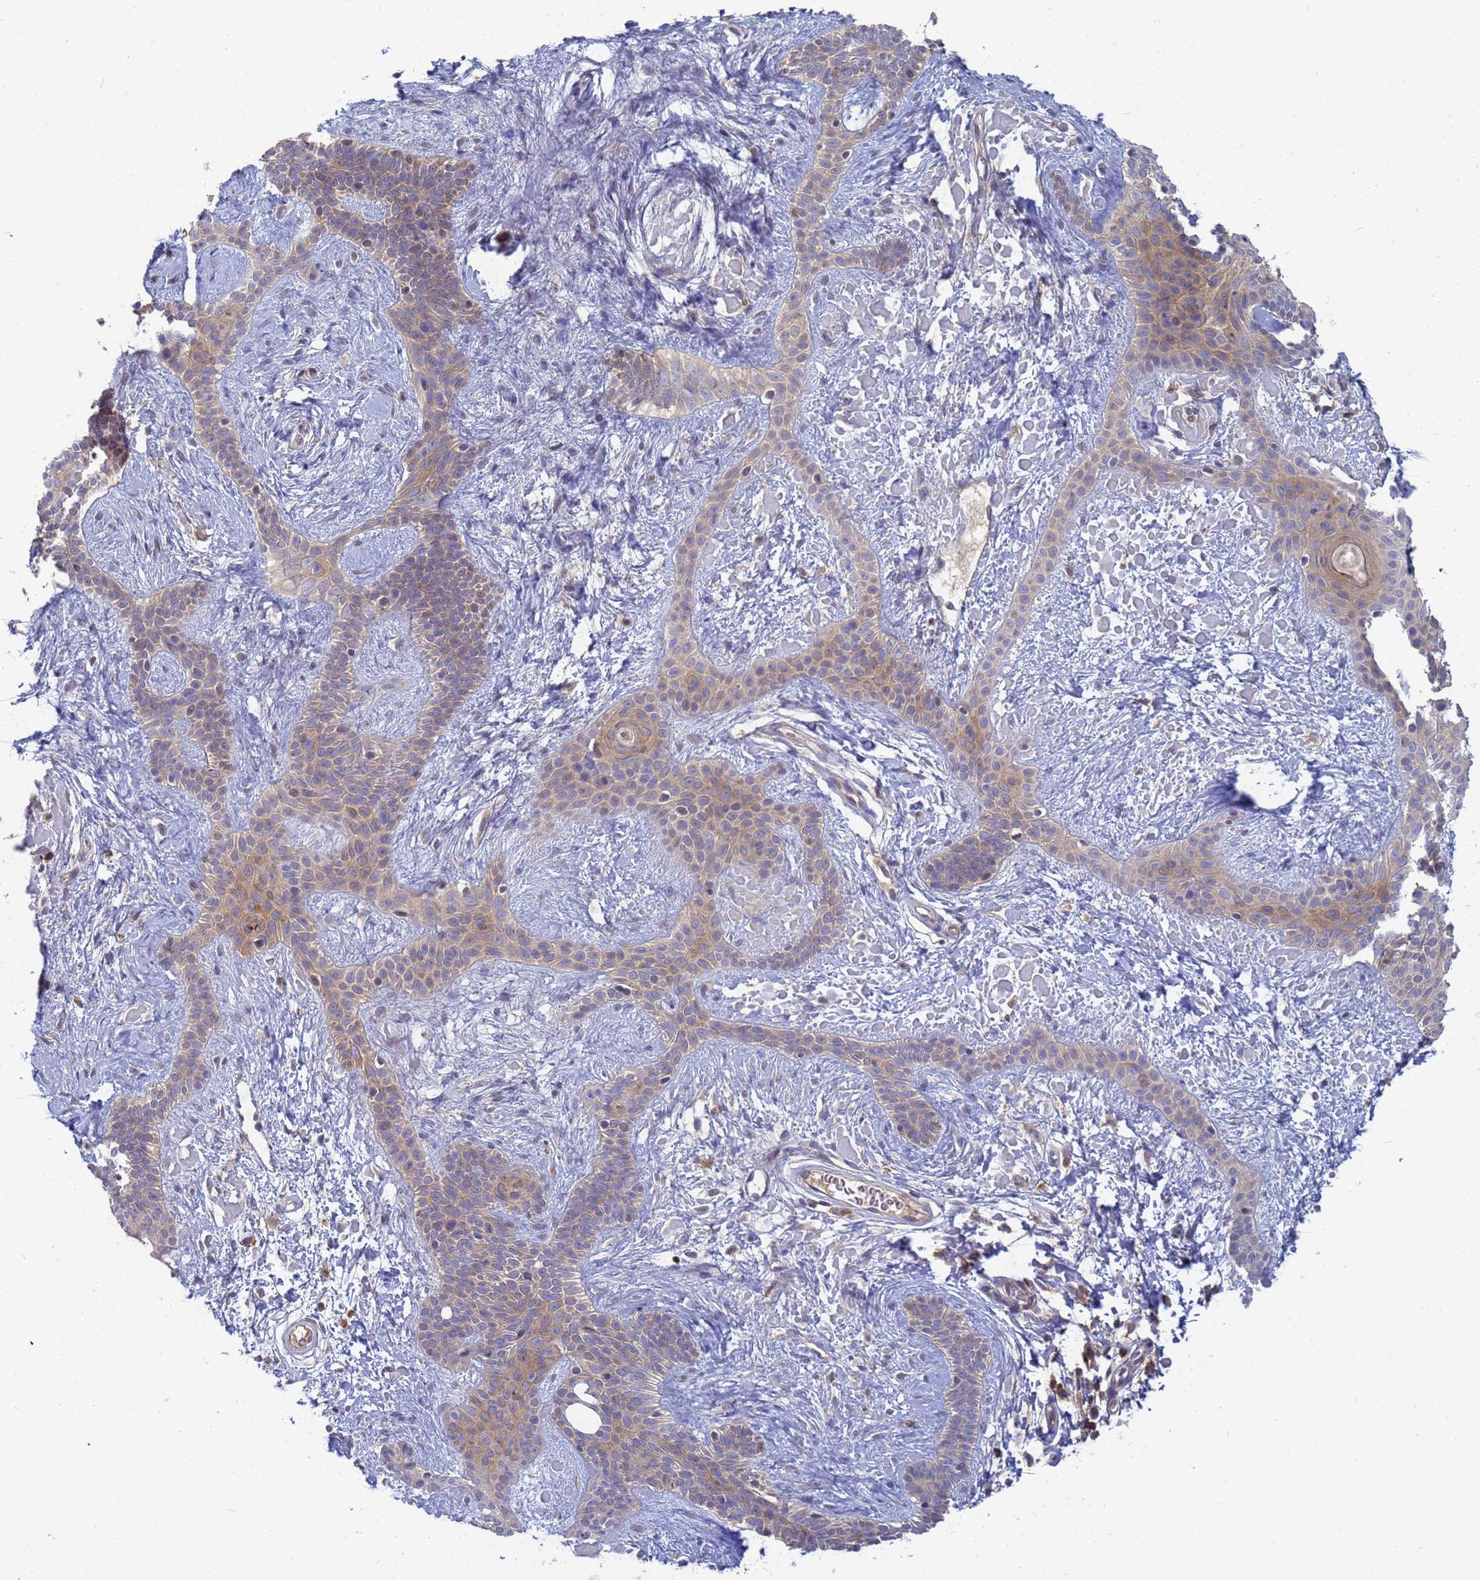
{"staining": {"intensity": "weak", "quantity": ">75%", "location": "cytoplasmic/membranous"}, "tissue": "skin cancer", "cell_type": "Tumor cells", "image_type": "cancer", "snomed": [{"axis": "morphology", "description": "Basal cell carcinoma"}, {"axis": "topography", "description": "Skin"}], "caption": "The photomicrograph reveals immunohistochemical staining of skin basal cell carcinoma. There is weak cytoplasmic/membranous positivity is appreciated in approximately >75% of tumor cells.", "gene": "SHARPIN", "patient": {"sex": "male", "age": 78}}